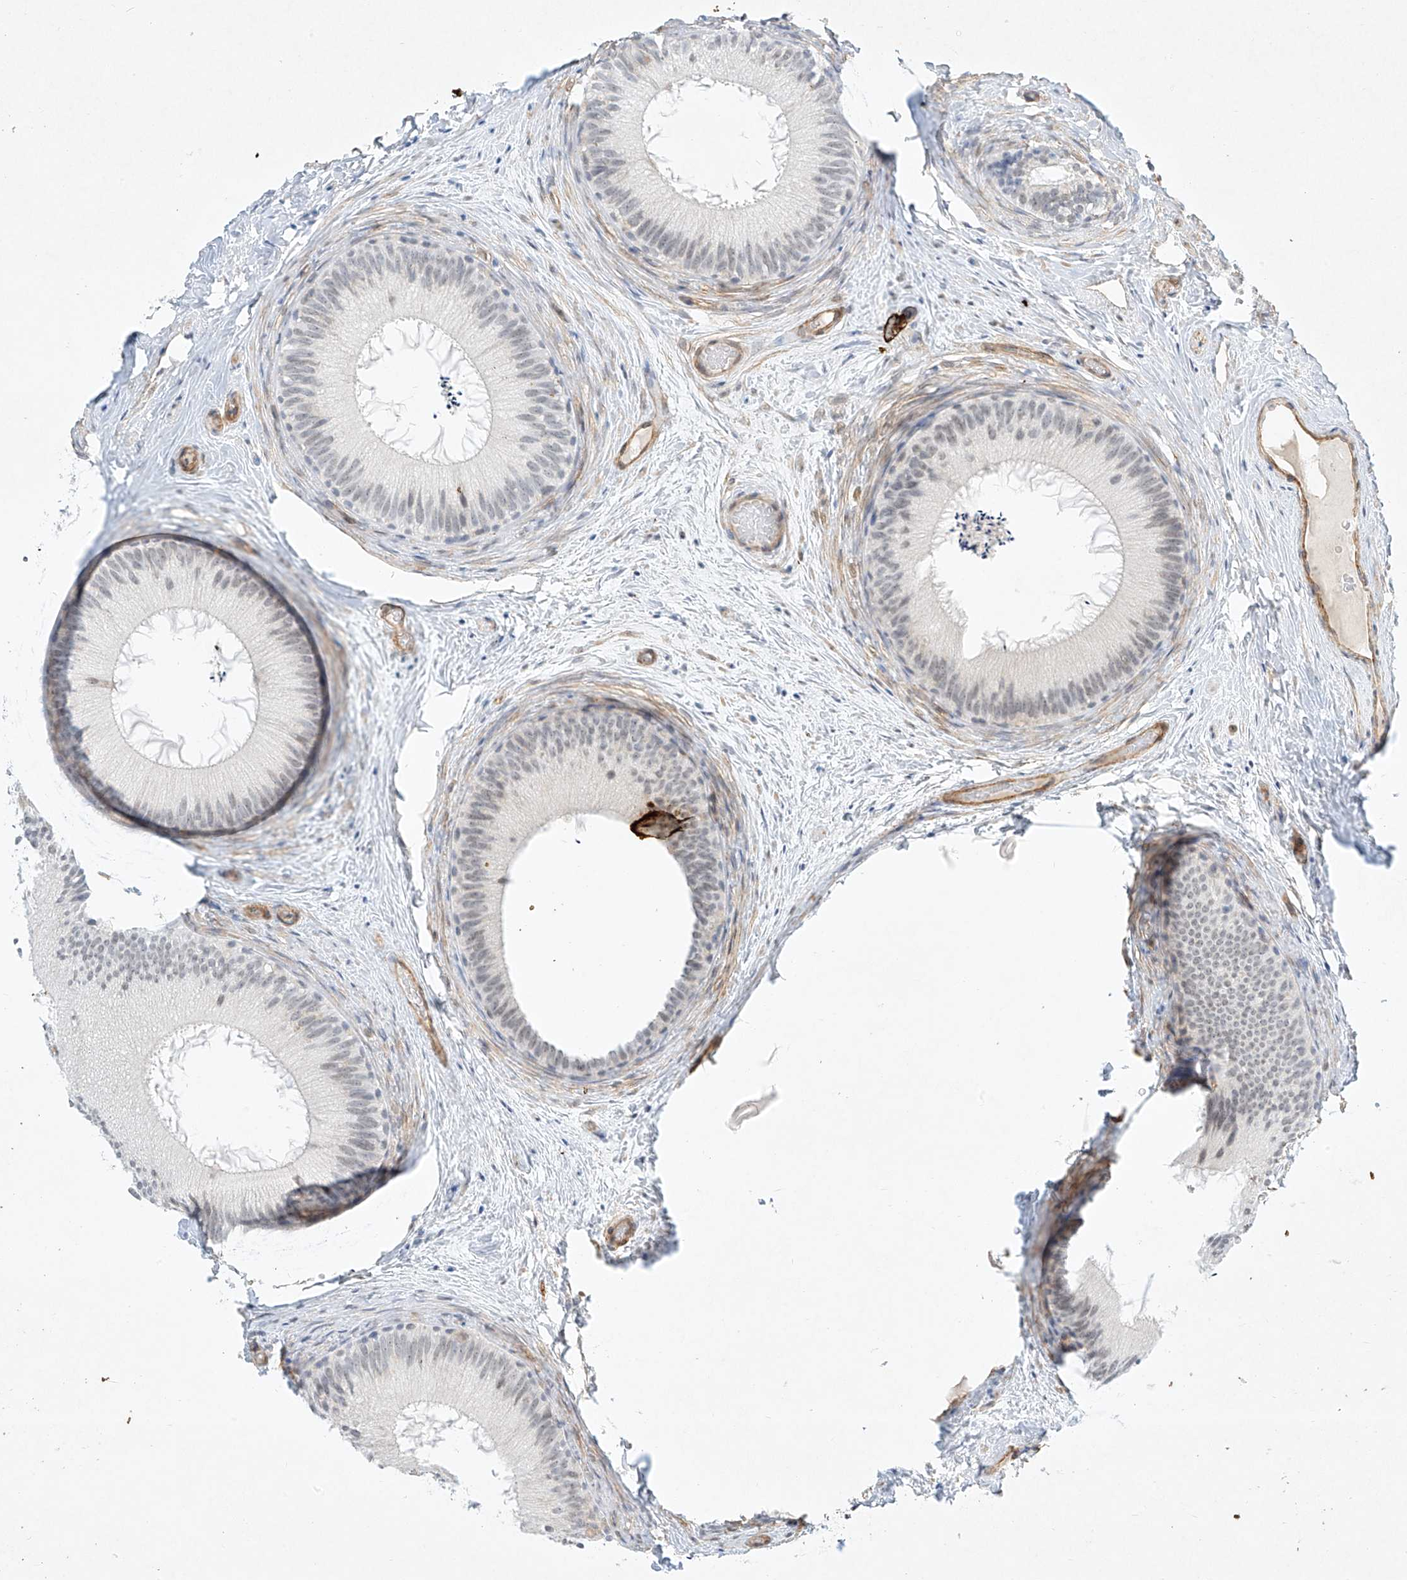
{"staining": {"intensity": "weak", "quantity": "<25%", "location": "nuclear"}, "tissue": "epididymis", "cell_type": "Glandular cells", "image_type": "normal", "snomed": [{"axis": "morphology", "description": "Normal tissue, NOS"}, {"axis": "topography", "description": "Epididymis"}], "caption": "High power microscopy micrograph of an IHC photomicrograph of benign epididymis, revealing no significant expression in glandular cells.", "gene": "REEP2", "patient": {"sex": "male", "age": 50}}